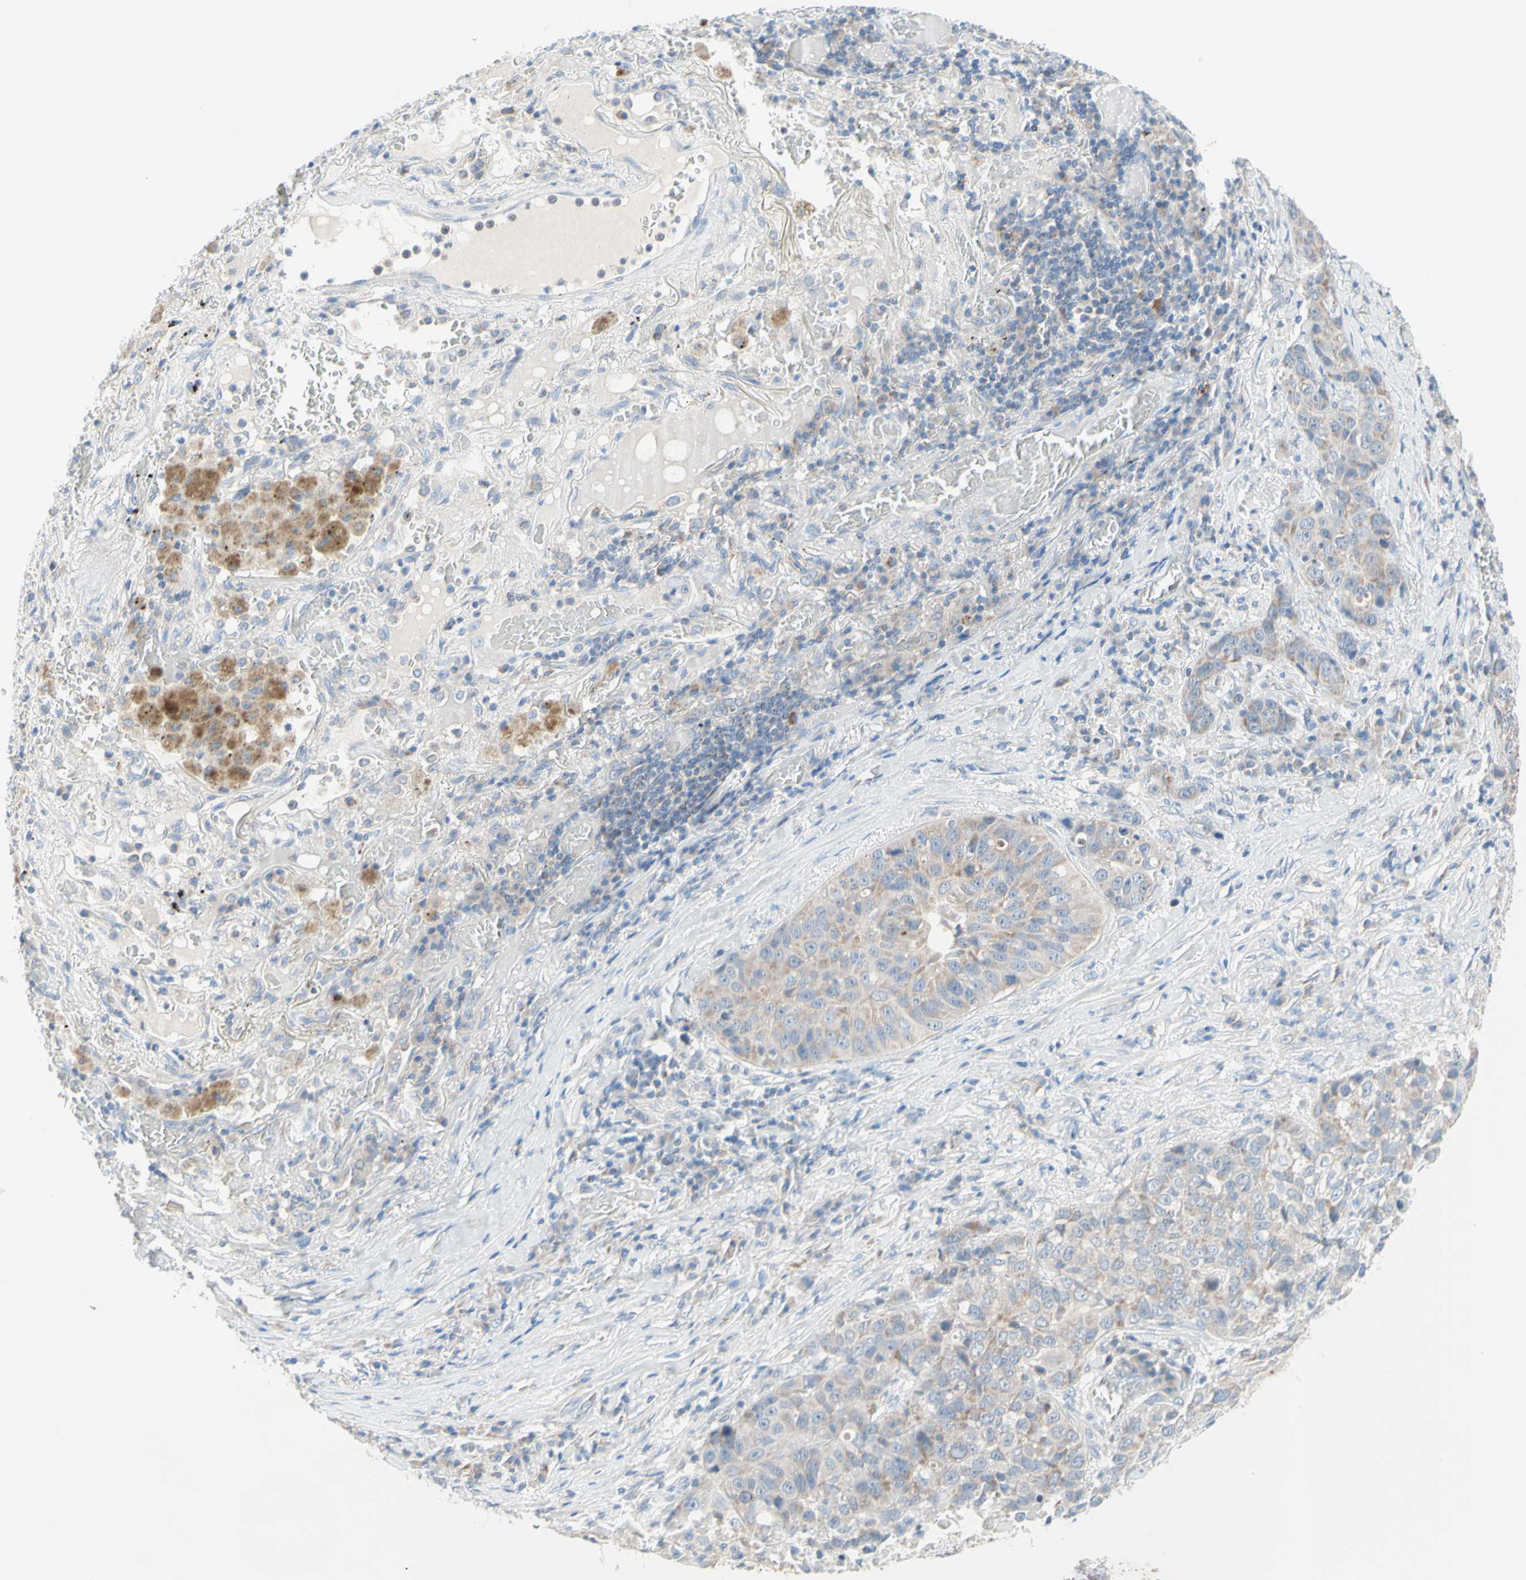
{"staining": {"intensity": "weak", "quantity": ">75%", "location": "cytoplasmic/membranous"}, "tissue": "lung cancer", "cell_type": "Tumor cells", "image_type": "cancer", "snomed": [{"axis": "morphology", "description": "Squamous cell carcinoma, NOS"}, {"axis": "topography", "description": "Lung"}], "caption": "The immunohistochemical stain shows weak cytoplasmic/membranous expression in tumor cells of squamous cell carcinoma (lung) tissue.", "gene": "MFF", "patient": {"sex": "male", "age": 57}}